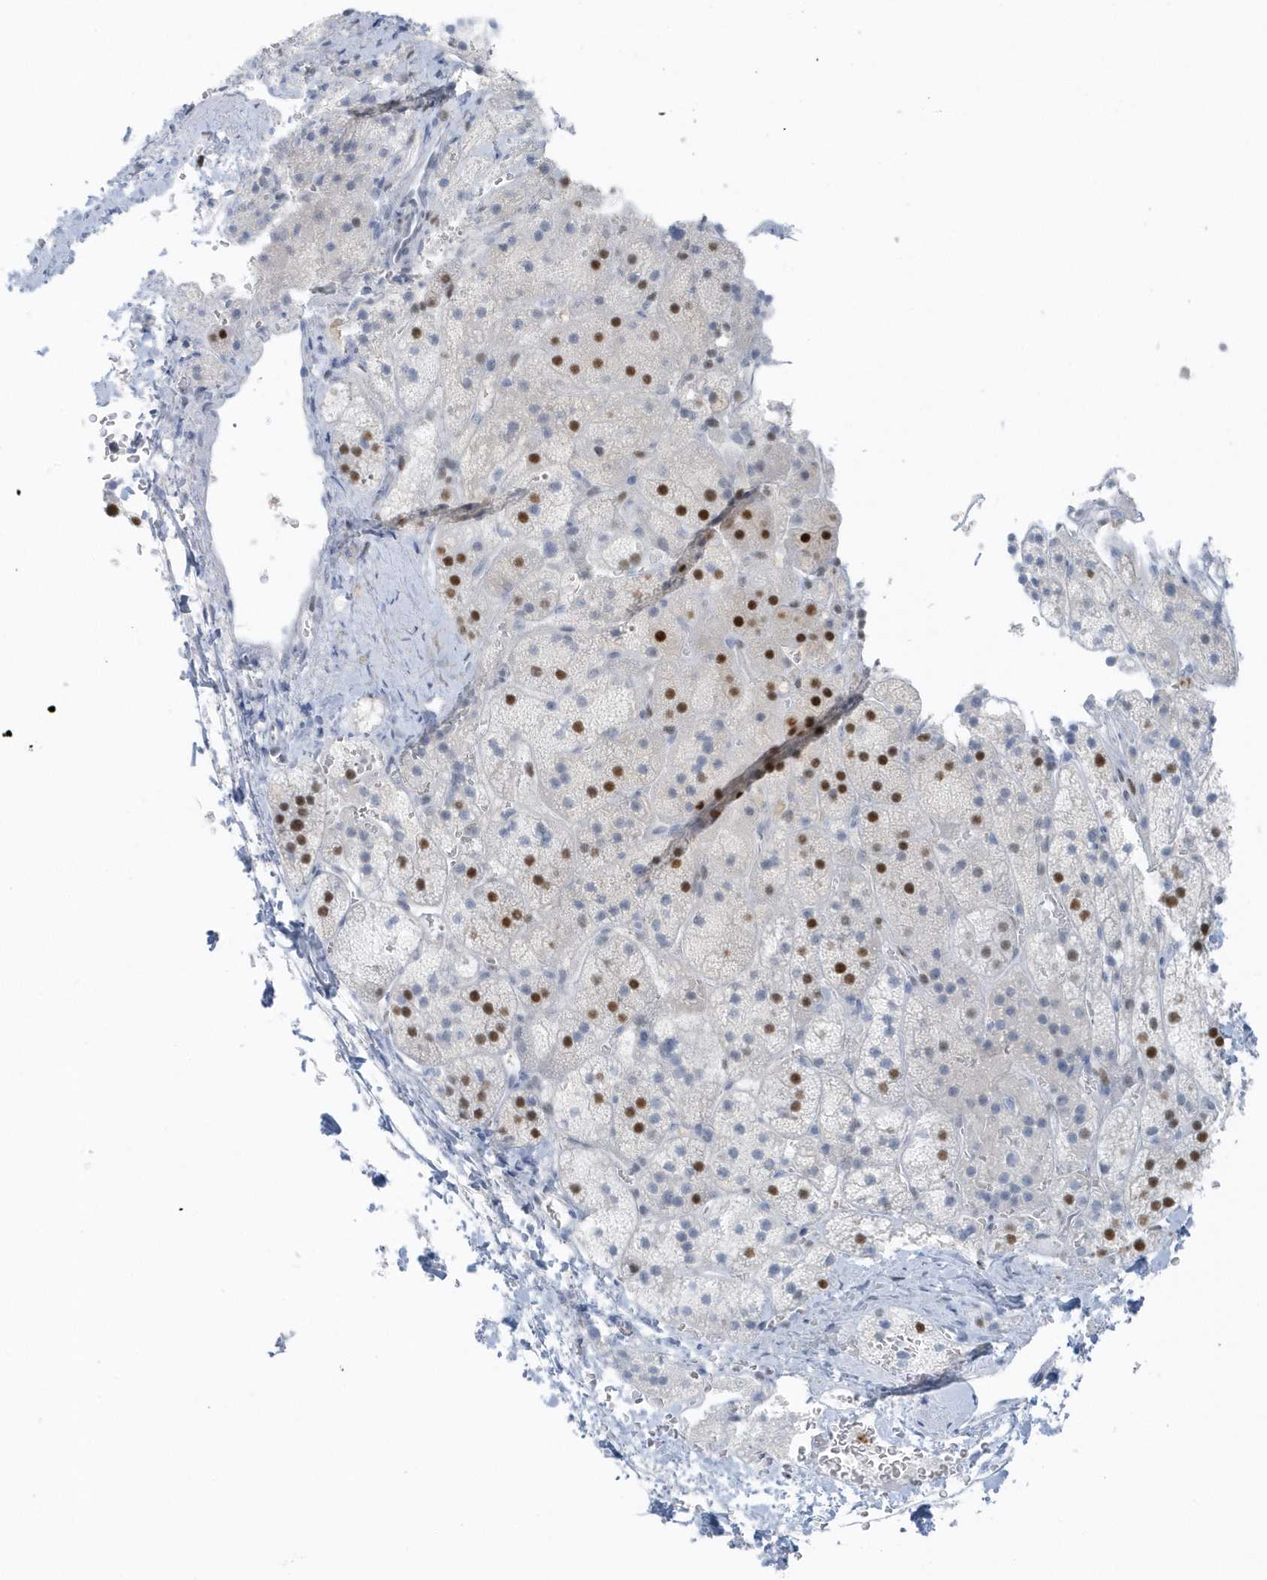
{"staining": {"intensity": "moderate", "quantity": ">75%", "location": "nuclear"}, "tissue": "adrenal gland", "cell_type": "Glandular cells", "image_type": "normal", "snomed": [{"axis": "morphology", "description": "Normal tissue, NOS"}, {"axis": "topography", "description": "Adrenal gland"}], "caption": "Immunohistochemical staining of unremarkable adrenal gland demonstrates moderate nuclear protein staining in approximately >75% of glandular cells.", "gene": "SMIM34", "patient": {"sex": "female", "age": 44}}